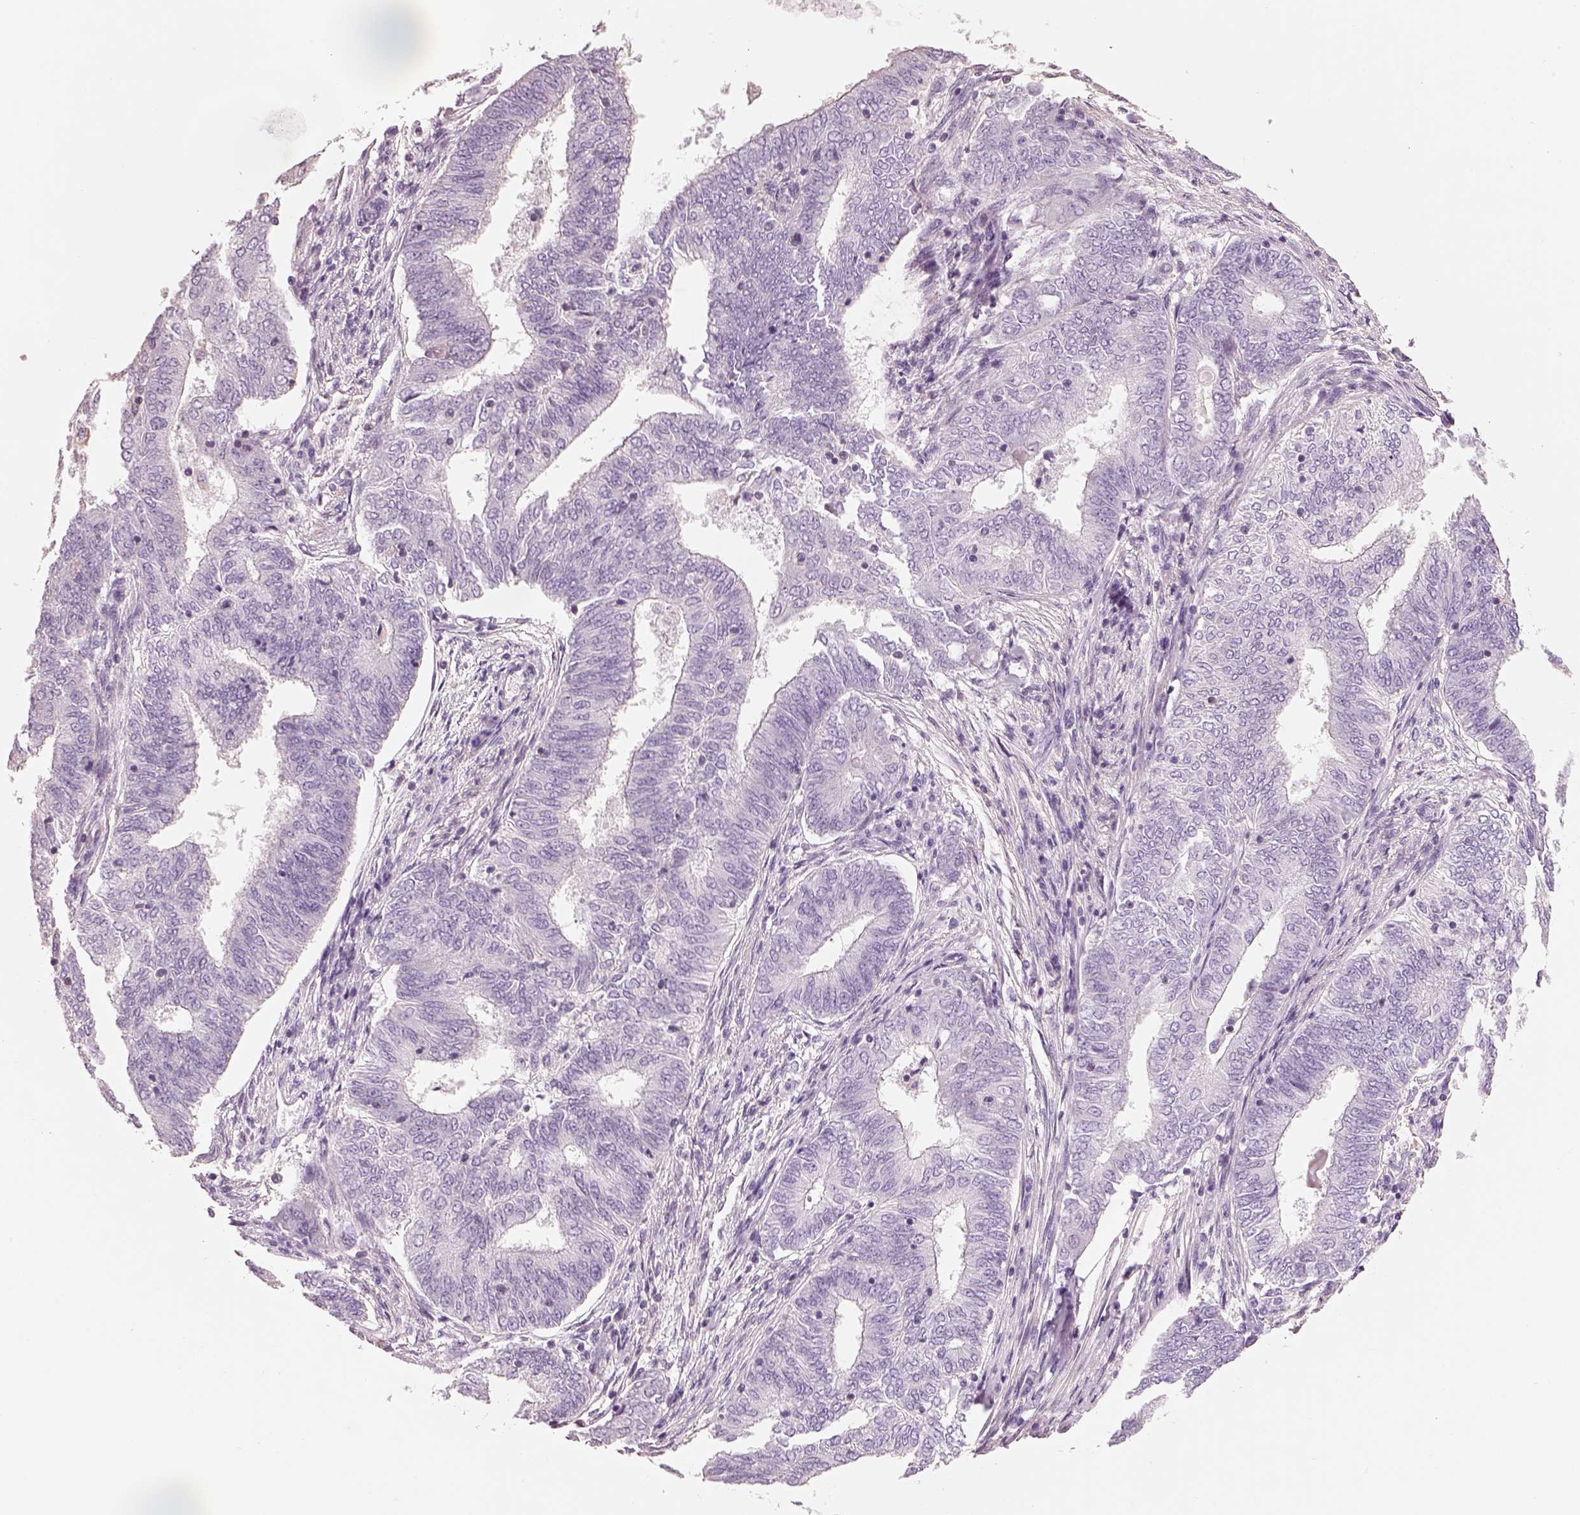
{"staining": {"intensity": "negative", "quantity": "none", "location": "none"}, "tissue": "endometrial cancer", "cell_type": "Tumor cells", "image_type": "cancer", "snomed": [{"axis": "morphology", "description": "Adenocarcinoma, NOS"}, {"axis": "topography", "description": "Endometrium"}], "caption": "IHC of endometrial cancer (adenocarcinoma) shows no positivity in tumor cells.", "gene": "OTUD6A", "patient": {"sex": "female", "age": 62}}